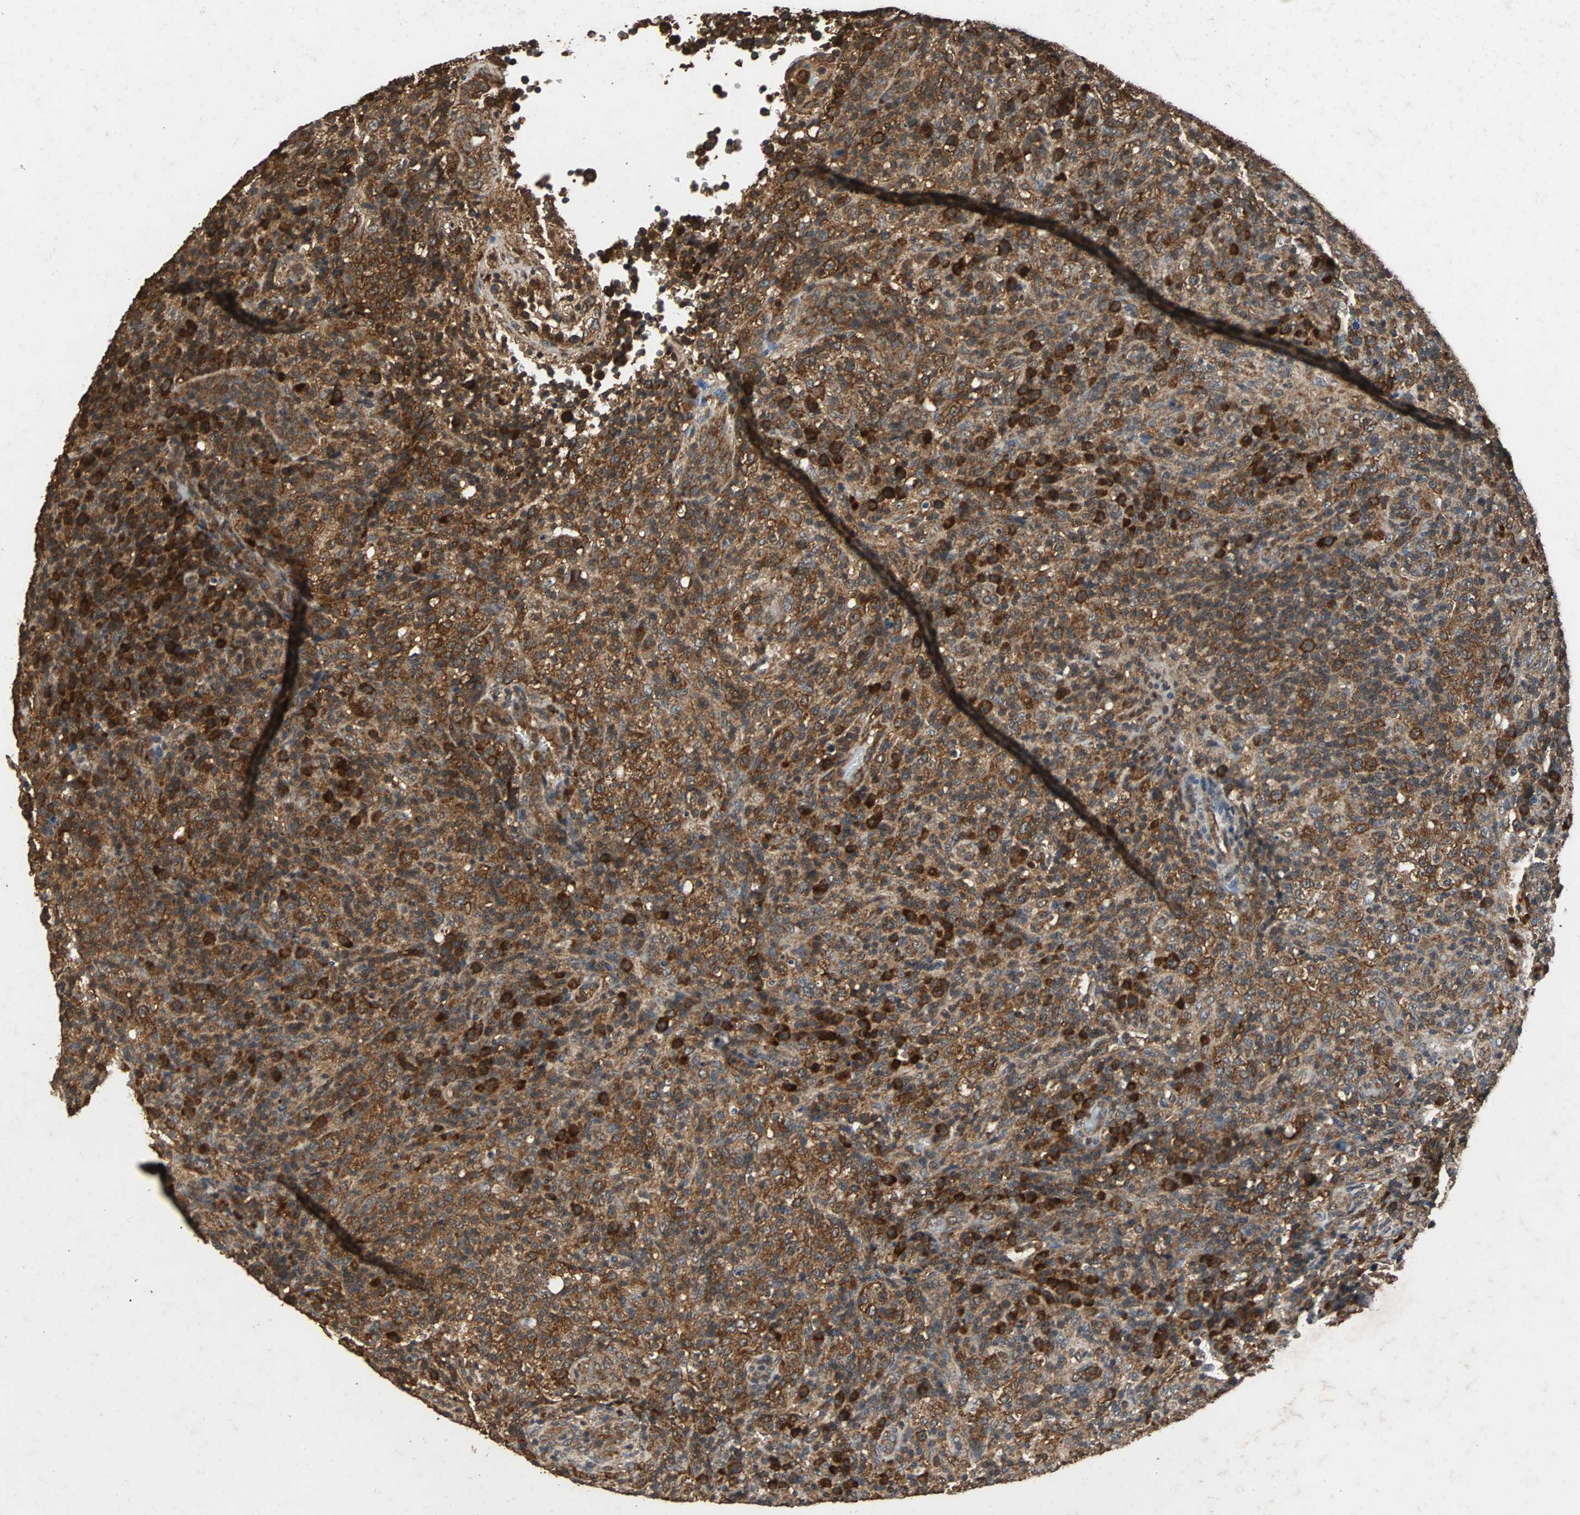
{"staining": {"intensity": "strong", "quantity": ">75%", "location": "cytoplasmic/membranous"}, "tissue": "lymphoma", "cell_type": "Tumor cells", "image_type": "cancer", "snomed": [{"axis": "morphology", "description": "Malignant lymphoma, non-Hodgkin's type, High grade"}, {"axis": "topography", "description": "Lymph node"}], "caption": "Tumor cells exhibit high levels of strong cytoplasmic/membranous expression in about >75% of cells in lymphoma.", "gene": "NAA10", "patient": {"sex": "female", "age": 76}}